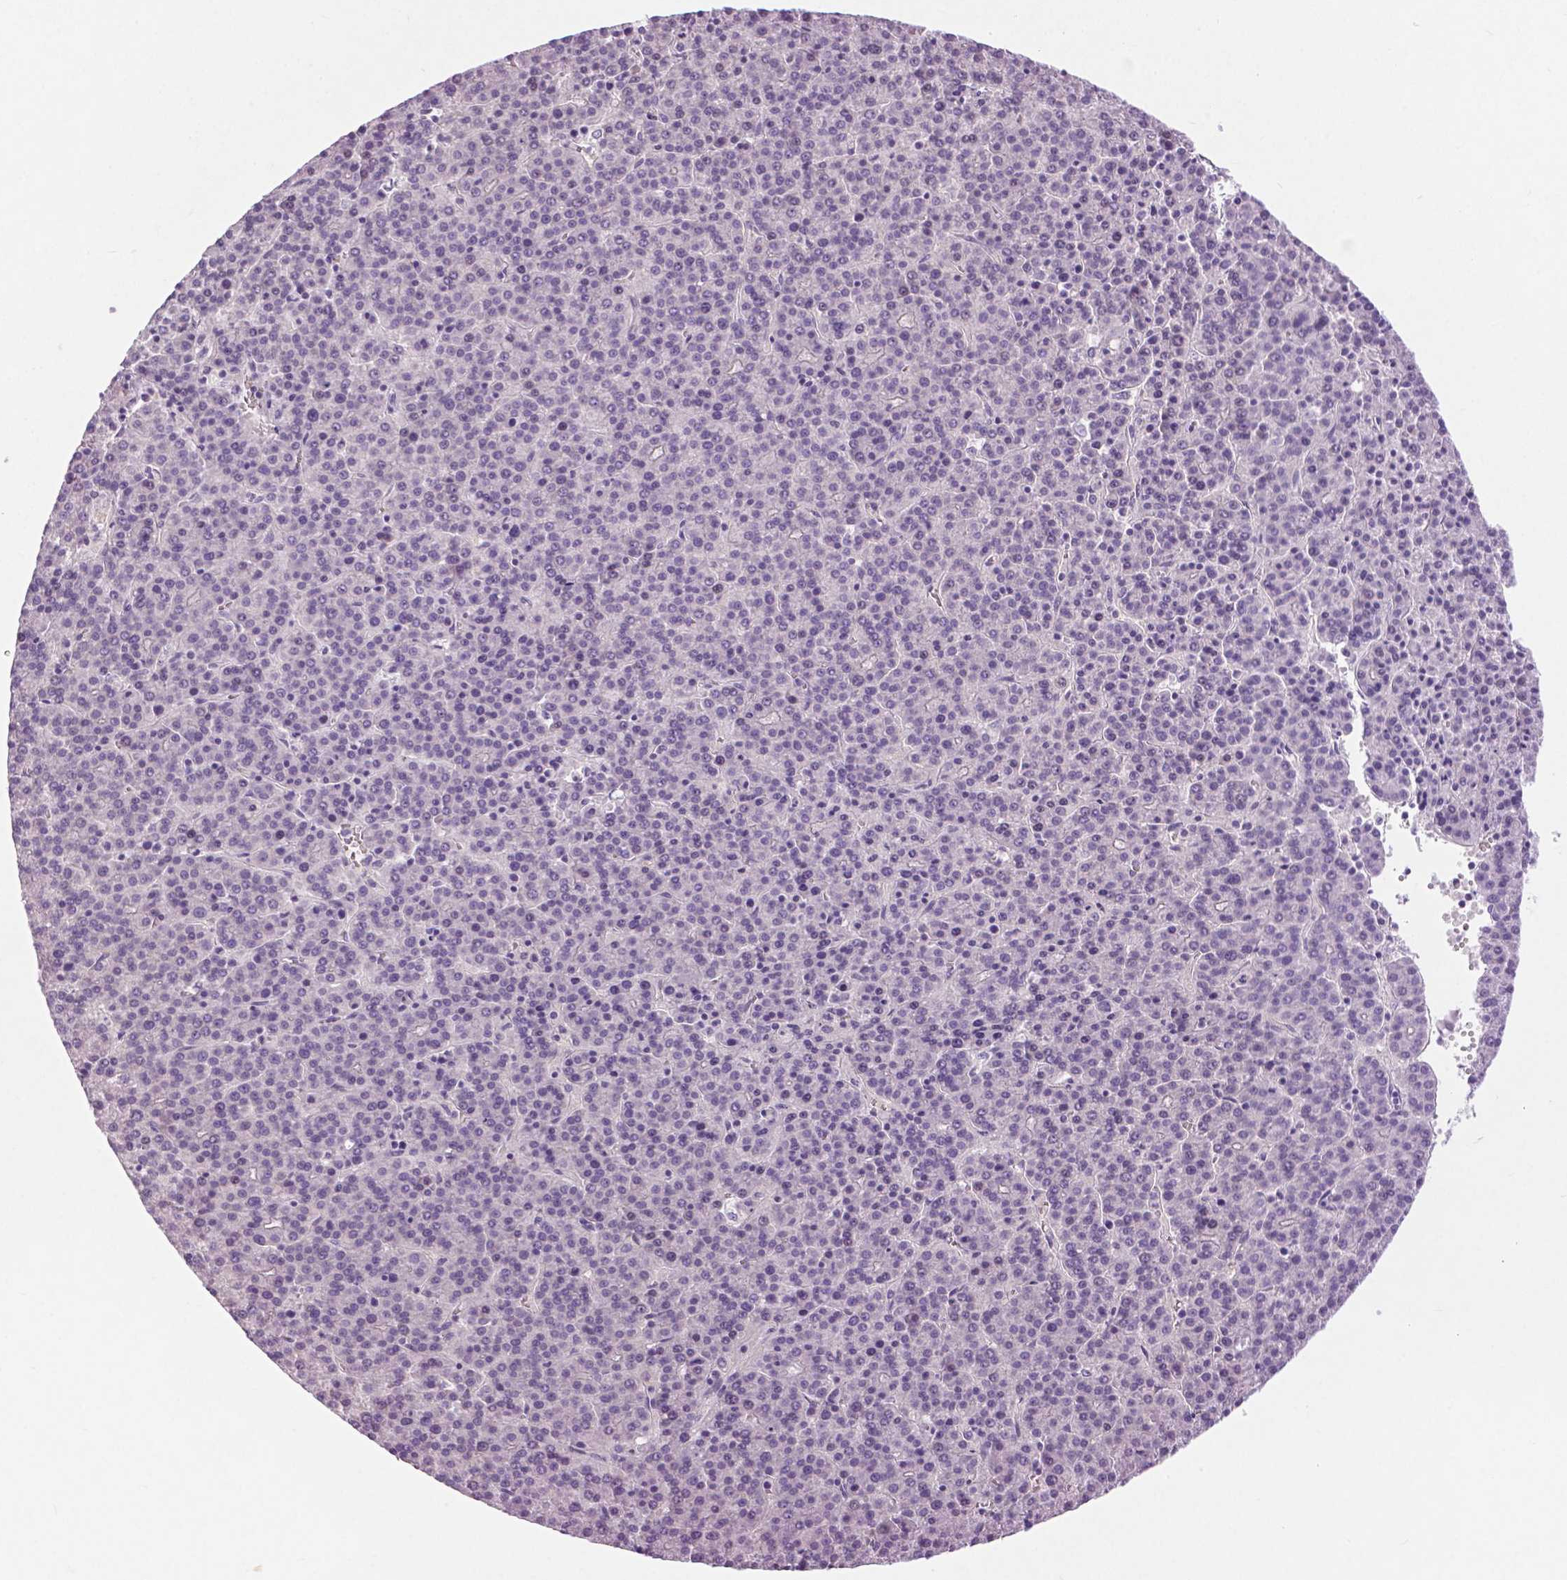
{"staining": {"intensity": "negative", "quantity": "none", "location": "none"}, "tissue": "liver cancer", "cell_type": "Tumor cells", "image_type": "cancer", "snomed": [{"axis": "morphology", "description": "Carcinoma, Hepatocellular, NOS"}, {"axis": "topography", "description": "Liver"}], "caption": "A photomicrograph of human liver cancer (hepatocellular carcinoma) is negative for staining in tumor cells. Nuclei are stained in blue.", "gene": "TP53TG5", "patient": {"sex": "female", "age": 58}}